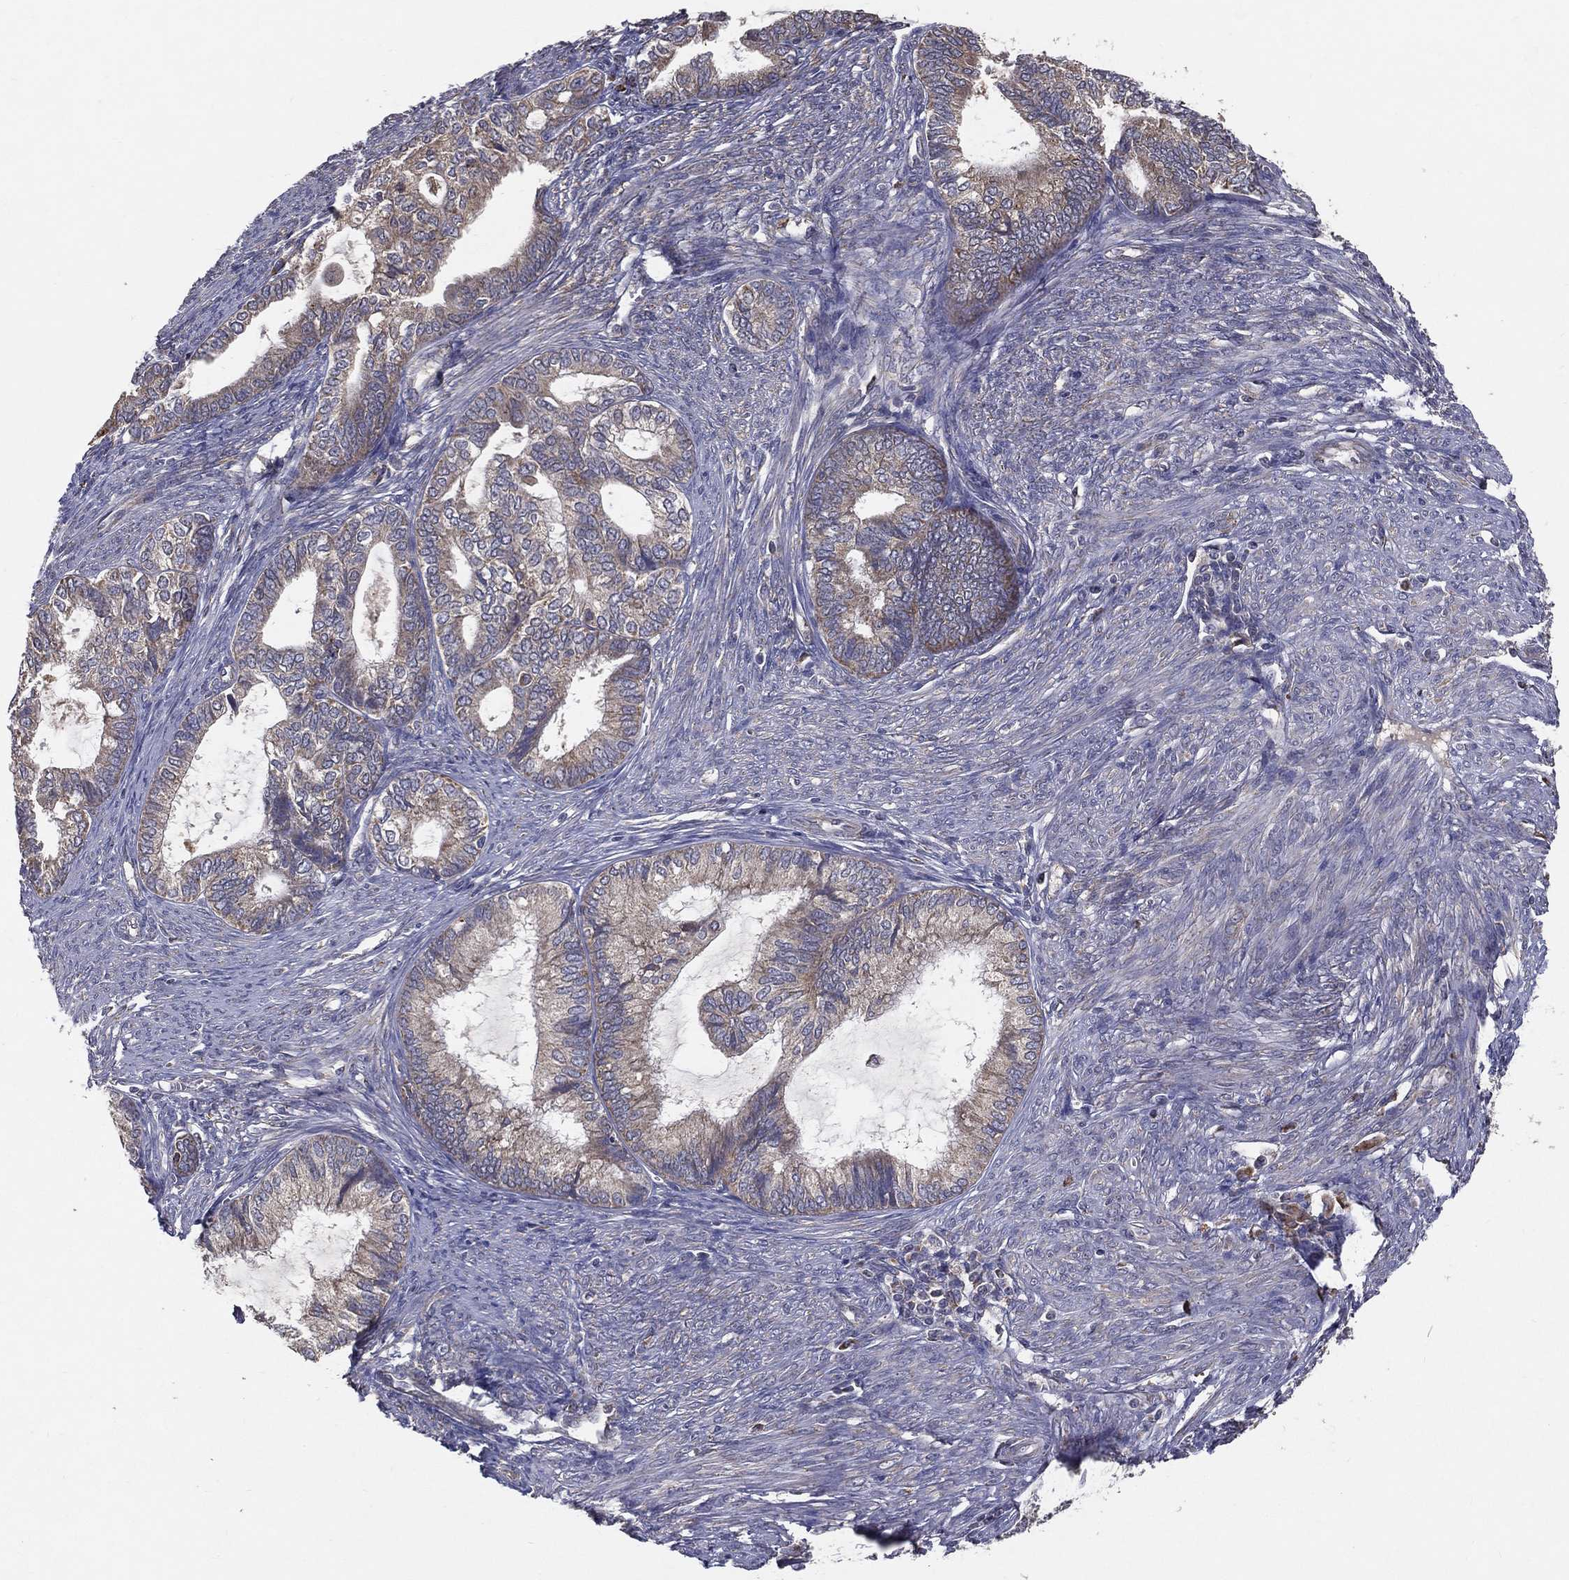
{"staining": {"intensity": "weak", "quantity": "<25%", "location": "cytoplasmic/membranous"}, "tissue": "endometrial cancer", "cell_type": "Tumor cells", "image_type": "cancer", "snomed": [{"axis": "morphology", "description": "Adenocarcinoma, NOS"}, {"axis": "topography", "description": "Endometrium"}], "caption": "Histopathology image shows no significant protein positivity in tumor cells of adenocarcinoma (endometrial). The staining is performed using DAB (3,3'-diaminobenzidine) brown chromogen with nuclei counter-stained in using hematoxylin.", "gene": "MT-ND1", "patient": {"sex": "female", "age": 86}}